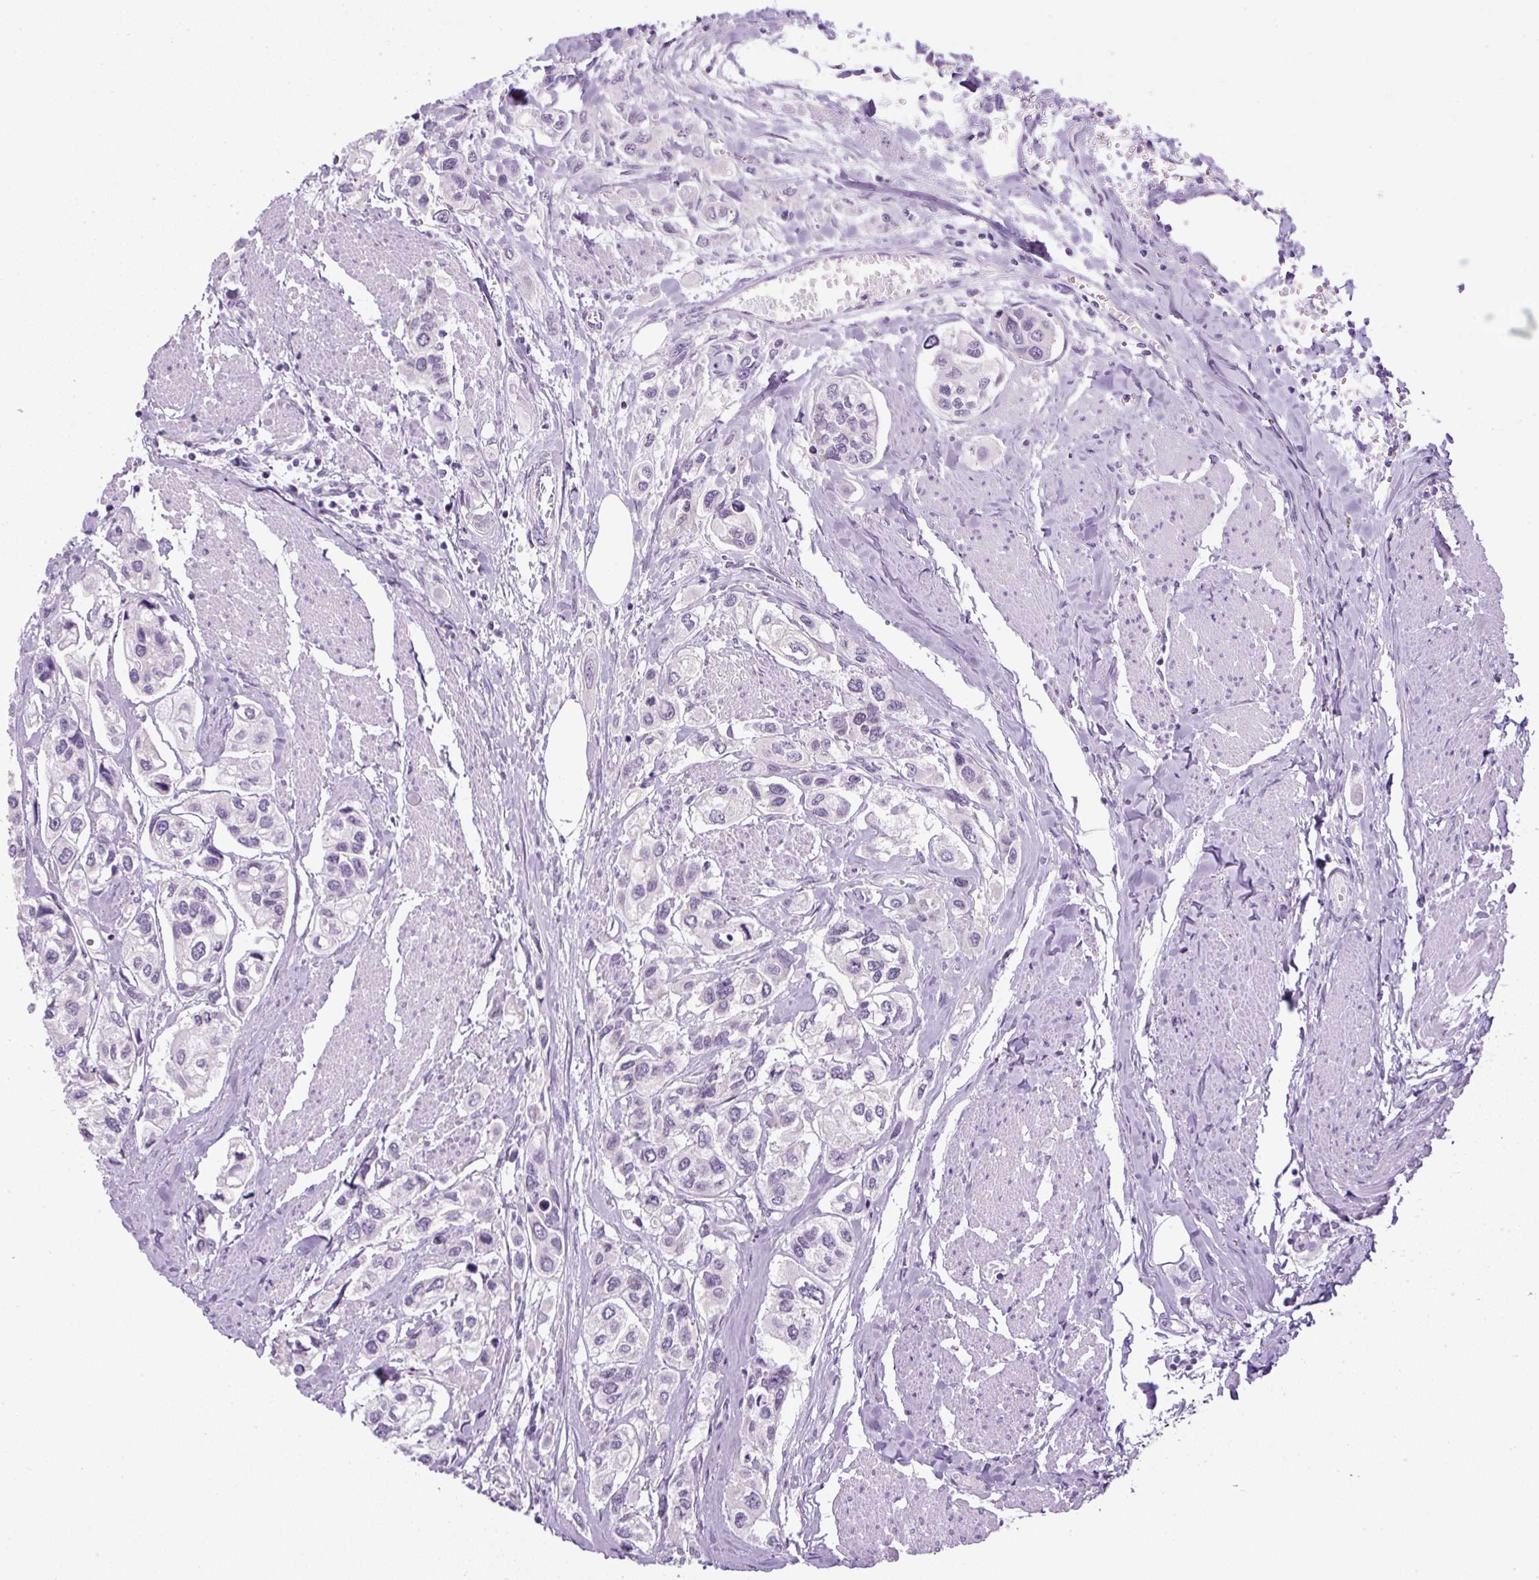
{"staining": {"intensity": "negative", "quantity": "none", "location": "none"}, "tissue": "urothelial cancer", "cell_type": "Tumor cells", "image_type": "cancer", "snomed": [{"axis": "morphology", "description": "Urothelial carcinoma, High grade"}, {"axis": "topography", "description": "Urinary bladder"}], "caption": "This is an IHC photomicrograph of urothelial cancer. There is no positivity in tumor cells.", "gene": "RHBDD2", "patient": {"sex": "male", "age": 67}}